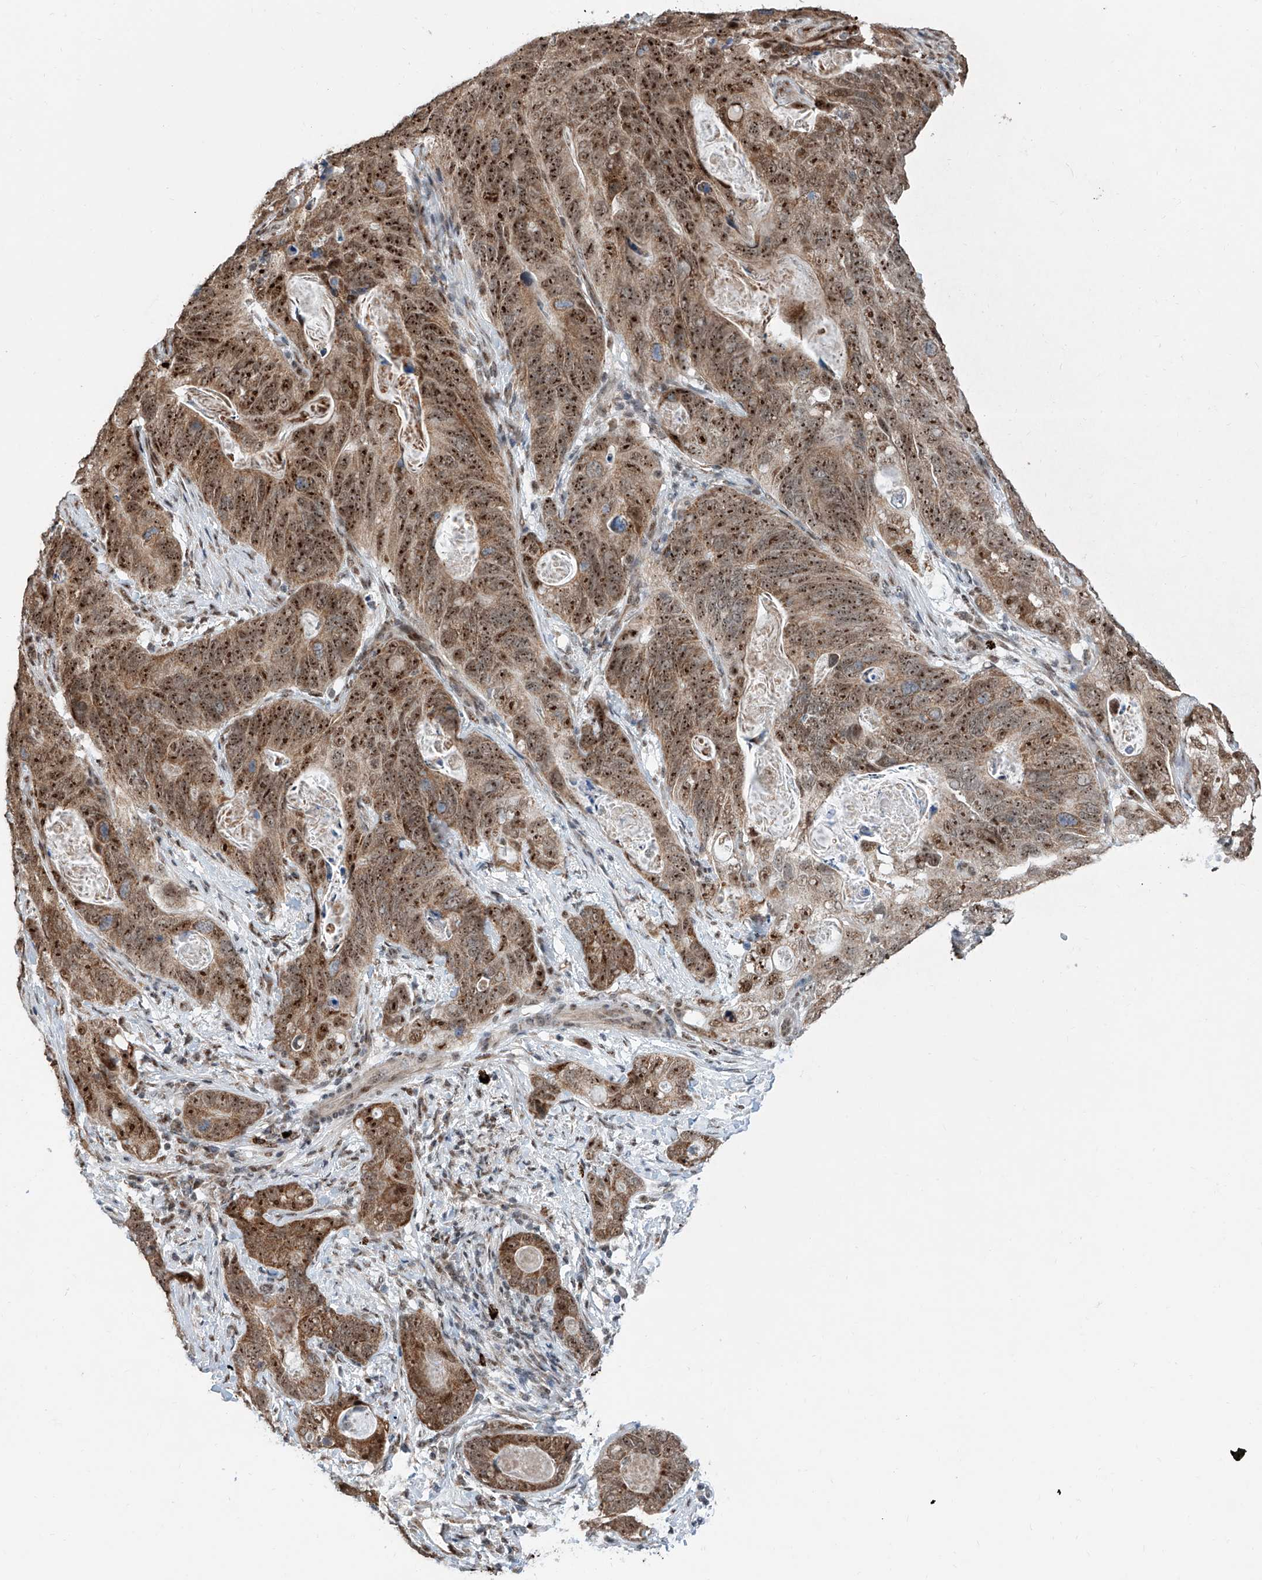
{"staining": {"intensity": "strong", "quantity": ">75%", "location": "cytoplasmic/membranous,nuclear"}, "tissue": "stomach cancer", "cell_type": "Tumor cells", "image_type": "cancer", "snomed": [{"axis": "morphology", "description": "Normal tissue, NOS"}, {"axis": "morphology", "description": "Adenocarcinoma, NOS"}, {"axis": "topography", "description": "Stomach"}], "caption": "Stomach cancer (adenocarcinoma) tissue exhibits strong cytoplasmic/membranous and nuclear expression in approximately >75% of tumor cells, visualized by immunohistochemistry.", "gene": "SDE2", "patient": {"sex": "female", "age": 89}}